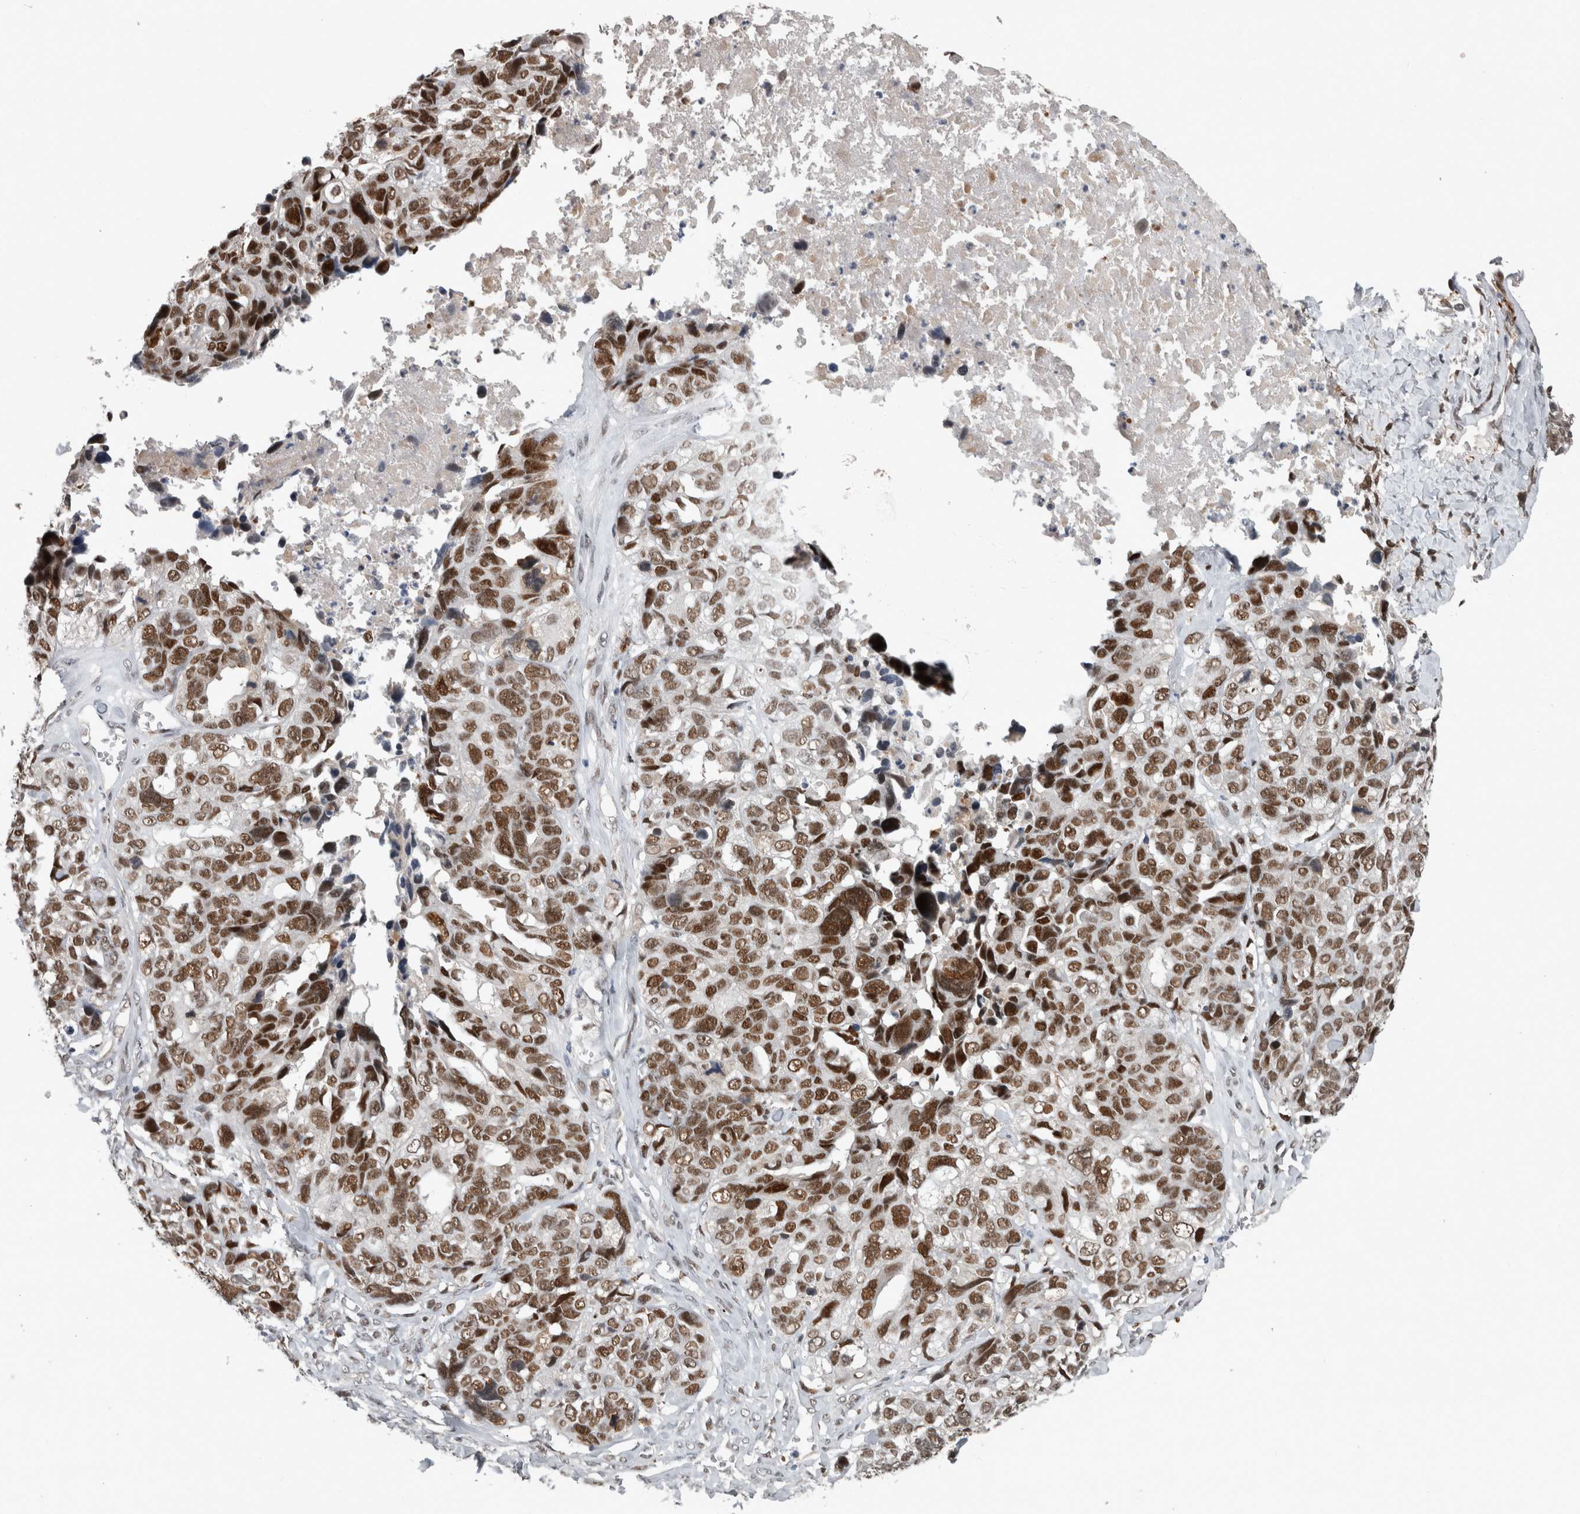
{"staining": {"intensity": "moderate", "quantity": ">75%", "location": "nuclear"}, "tissue": "ovarian cancer", "cell_type": "Tumor cells", "image_type": "cancer", "snomed": [{"axis": "morphology", "description": "Cystadenocarcinoma, serous, NOS"}, {"axis": "topography", "description": "Ovary"}], "caption": "Immunohistochemical staining of ovarian cancer (serous cystadenocarcinoma) shows medium levels of moderate nuclear protein expression in approximately >75% of tumor cells. Nuclei are stained in blue.", "gene": "POLD2", "patient": {"sex": "female", "age": 79}}